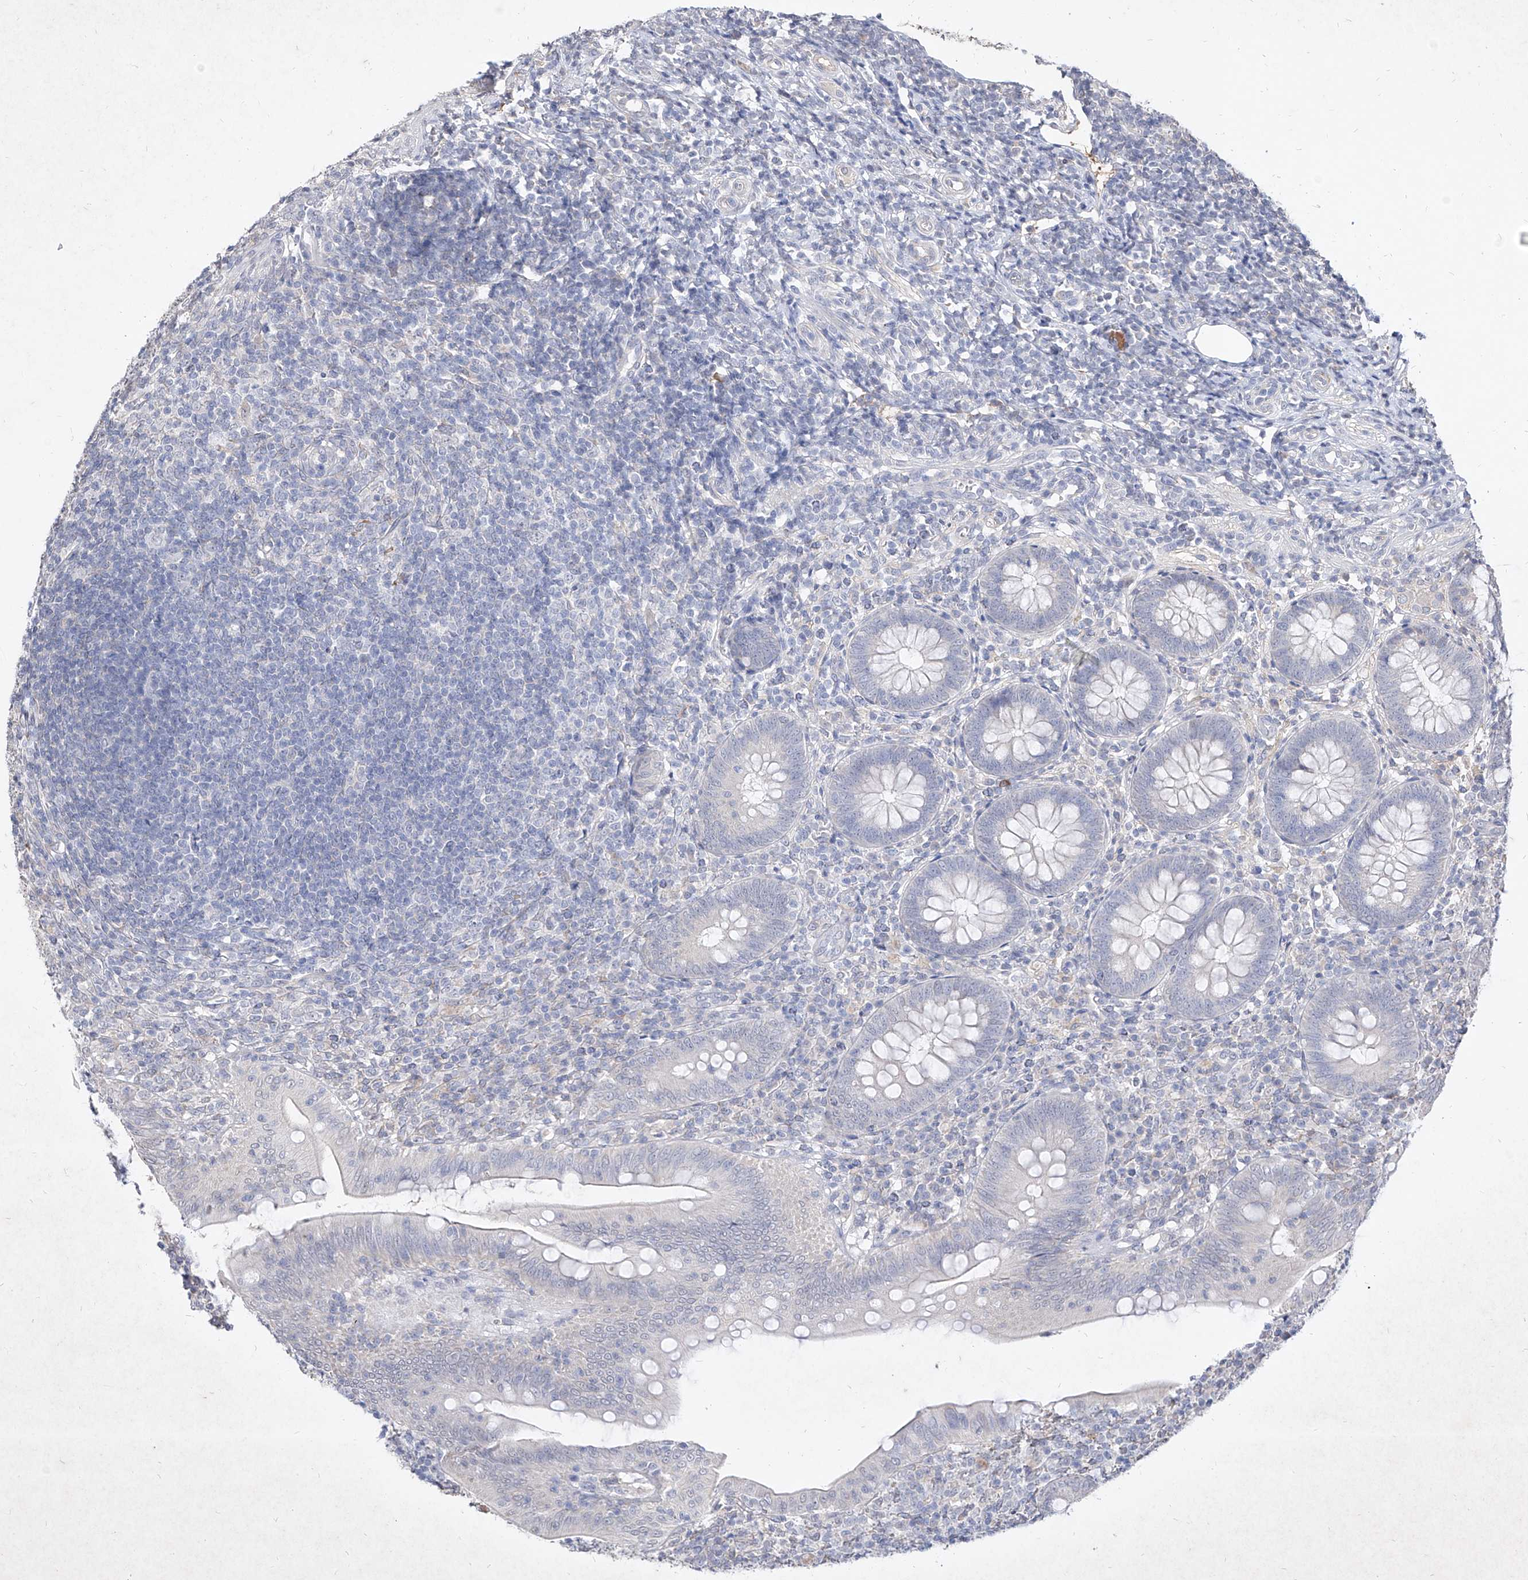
{"staining": {"intensity": "negative", "quantity": "none", "location": "none"}, "tissue": "appendix", "cell_type": "Glandular cells", "image_type": "normal", "snomed": [{"axis": "morphology", "description": "Normal tissue, NOS"}, {"axis": "topography", "description": "Appendix"}], "caption": "This micrograph is of normal appendix stained with IHC to label a protein in brown with the nuclei are counter-stained blue. There is no positivity in glandular cells.", "gene": "C4A", "patient": {"sex": "male", "age": 14}}